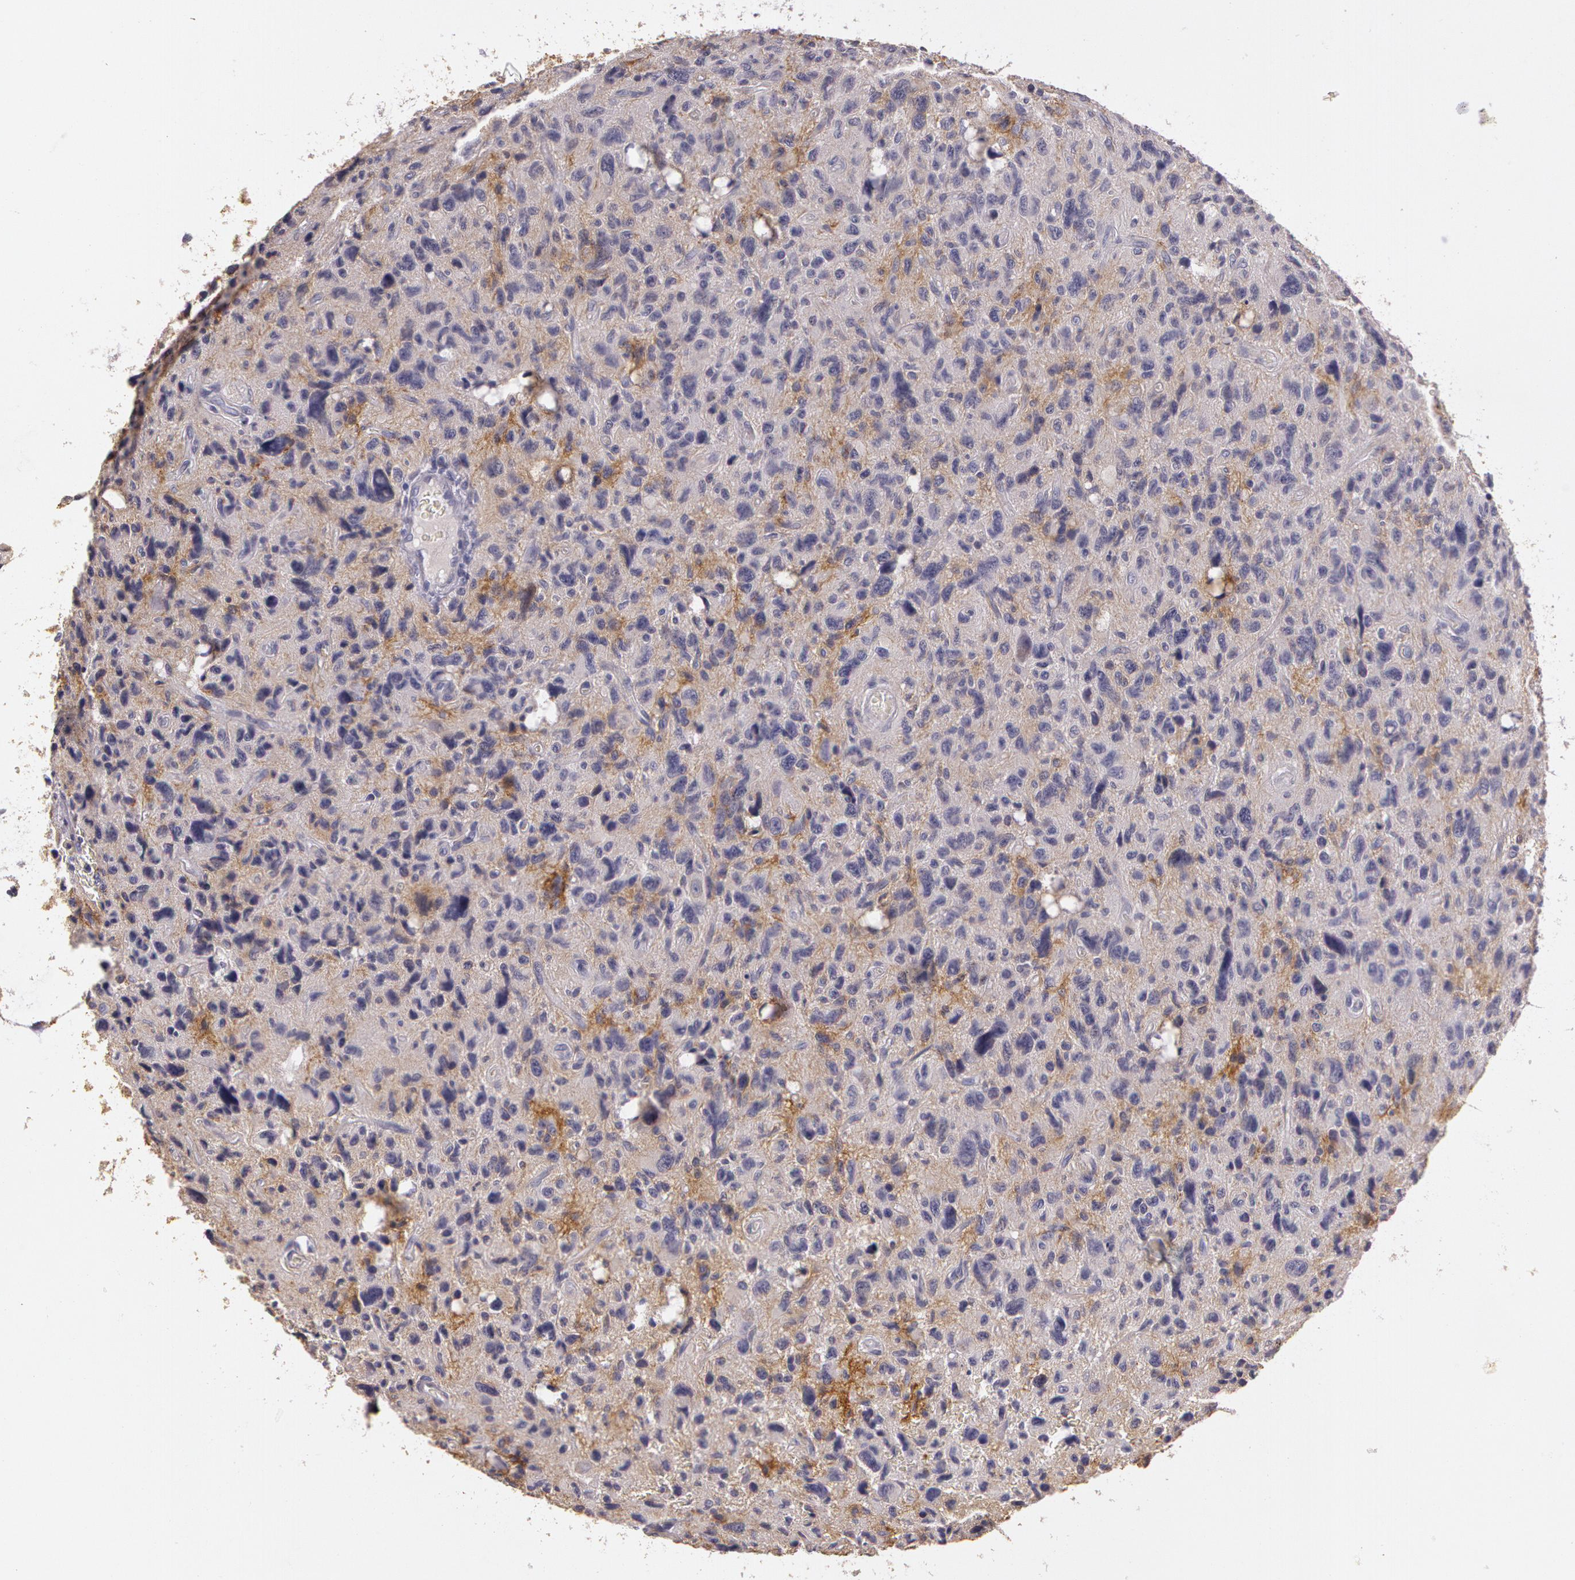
{"staining": {"intensity": "negative", "quantity": "none", "location": "none"}, "tissue": "glioma", "cell_type": "Tumor cells", "image_type": "cancer", "snomed": [{"axis": "morphology", "description": "Glioma, malignant, High grade"}, {"axis": "topography", "description": "Brain"}], "caption": "Malignant glioma (high-grade) was stained to show a protein in brown. There is no significant staining in tumor cells.", "gene": "G2E3", "patient": {"sex": "female", "age": 60}}